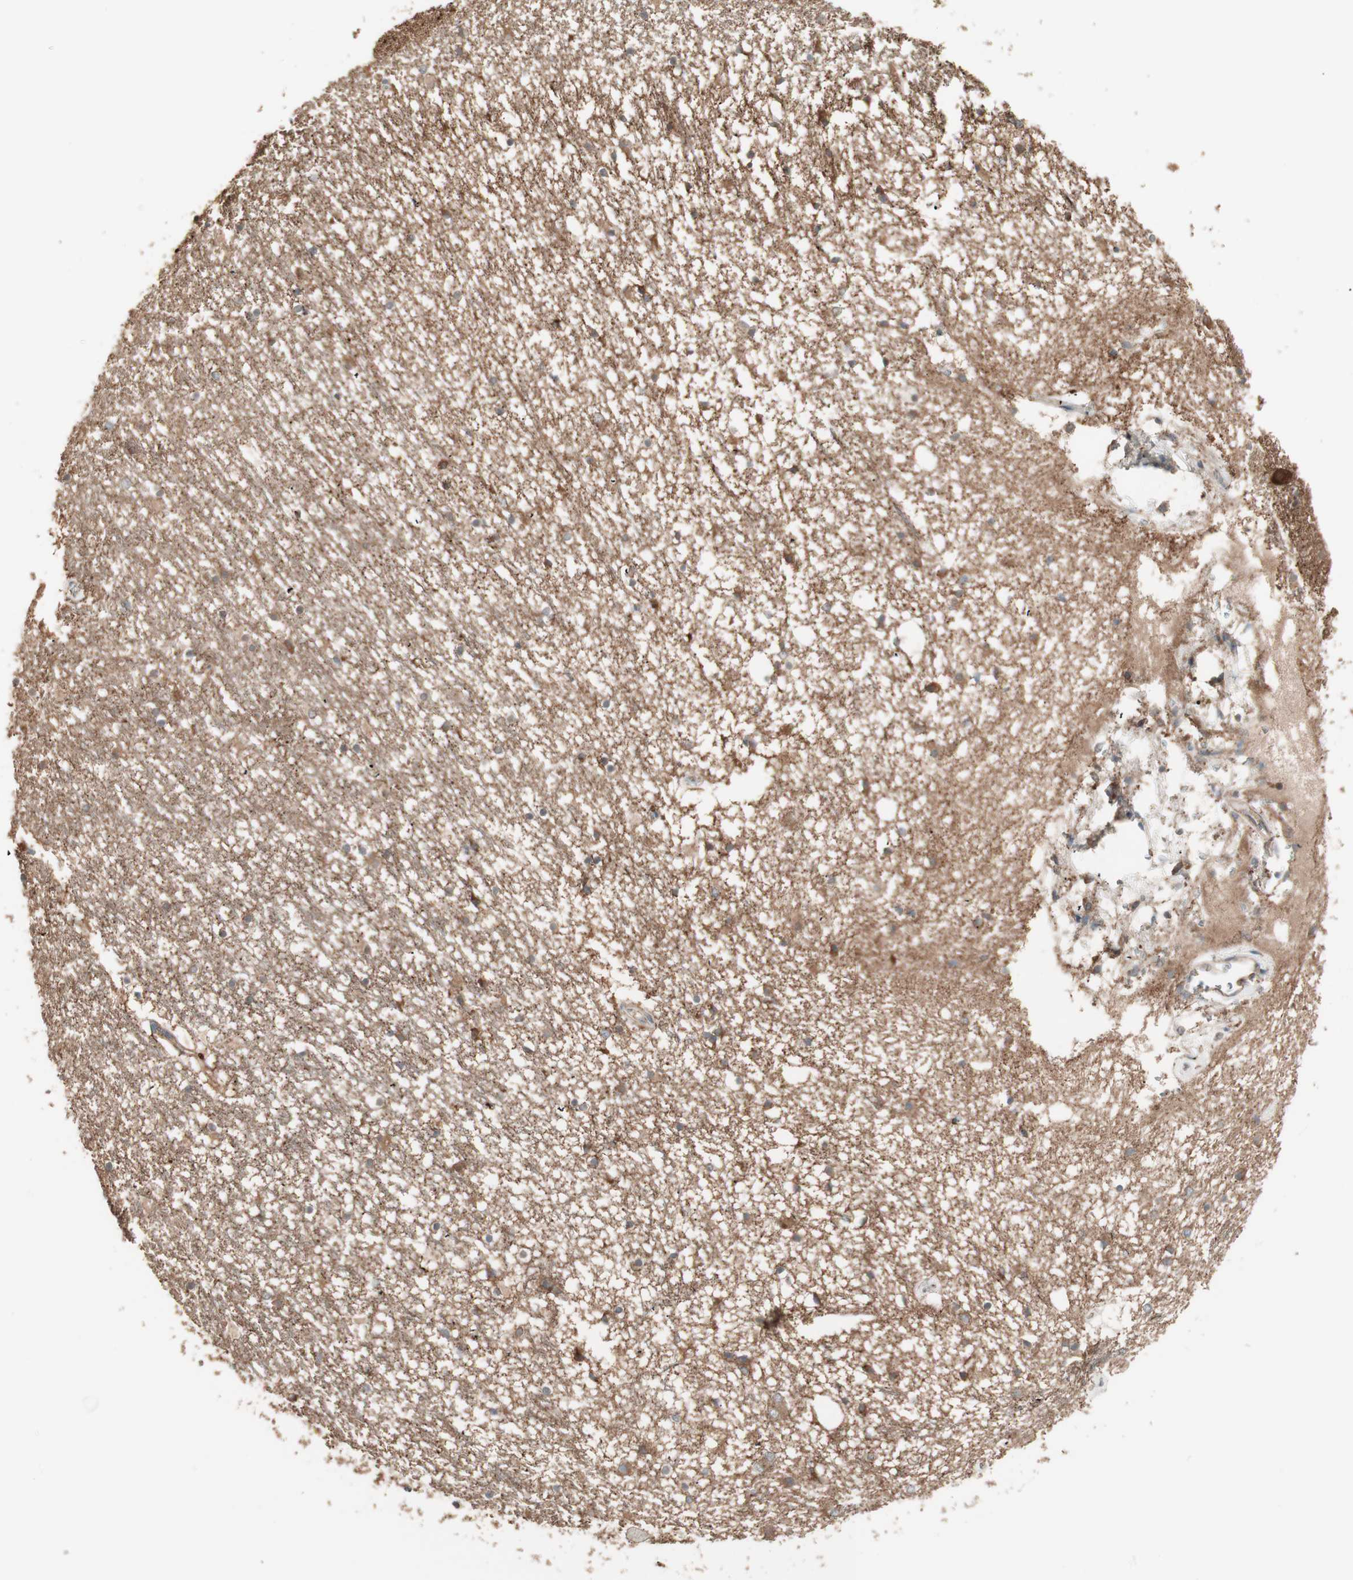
{"staining": {"intensity": "weak", "quantity": "25%-75%", "location": "cytoplasmic/membranous"}, "tissue": "hippocampus", "cell_type": "Glial cells", "image_type": "normal", "snomed": [{"axis": "morphology", "description": "Normal tissue, NOS"}, {"axis": "topography", "description": "Hippocampus"}], "caption": "Immunohistochemistry image of unremarkable hippocampus: human hippocampus stained using IHC exhibits low levels of weak protein expression localized specifically in the cytoplasmic/membranous of glial cells, appearing as a cytoplasmic/membranous brown color.", "gene": "TFPI", "patient": {"sex": "male", "age": 45}}